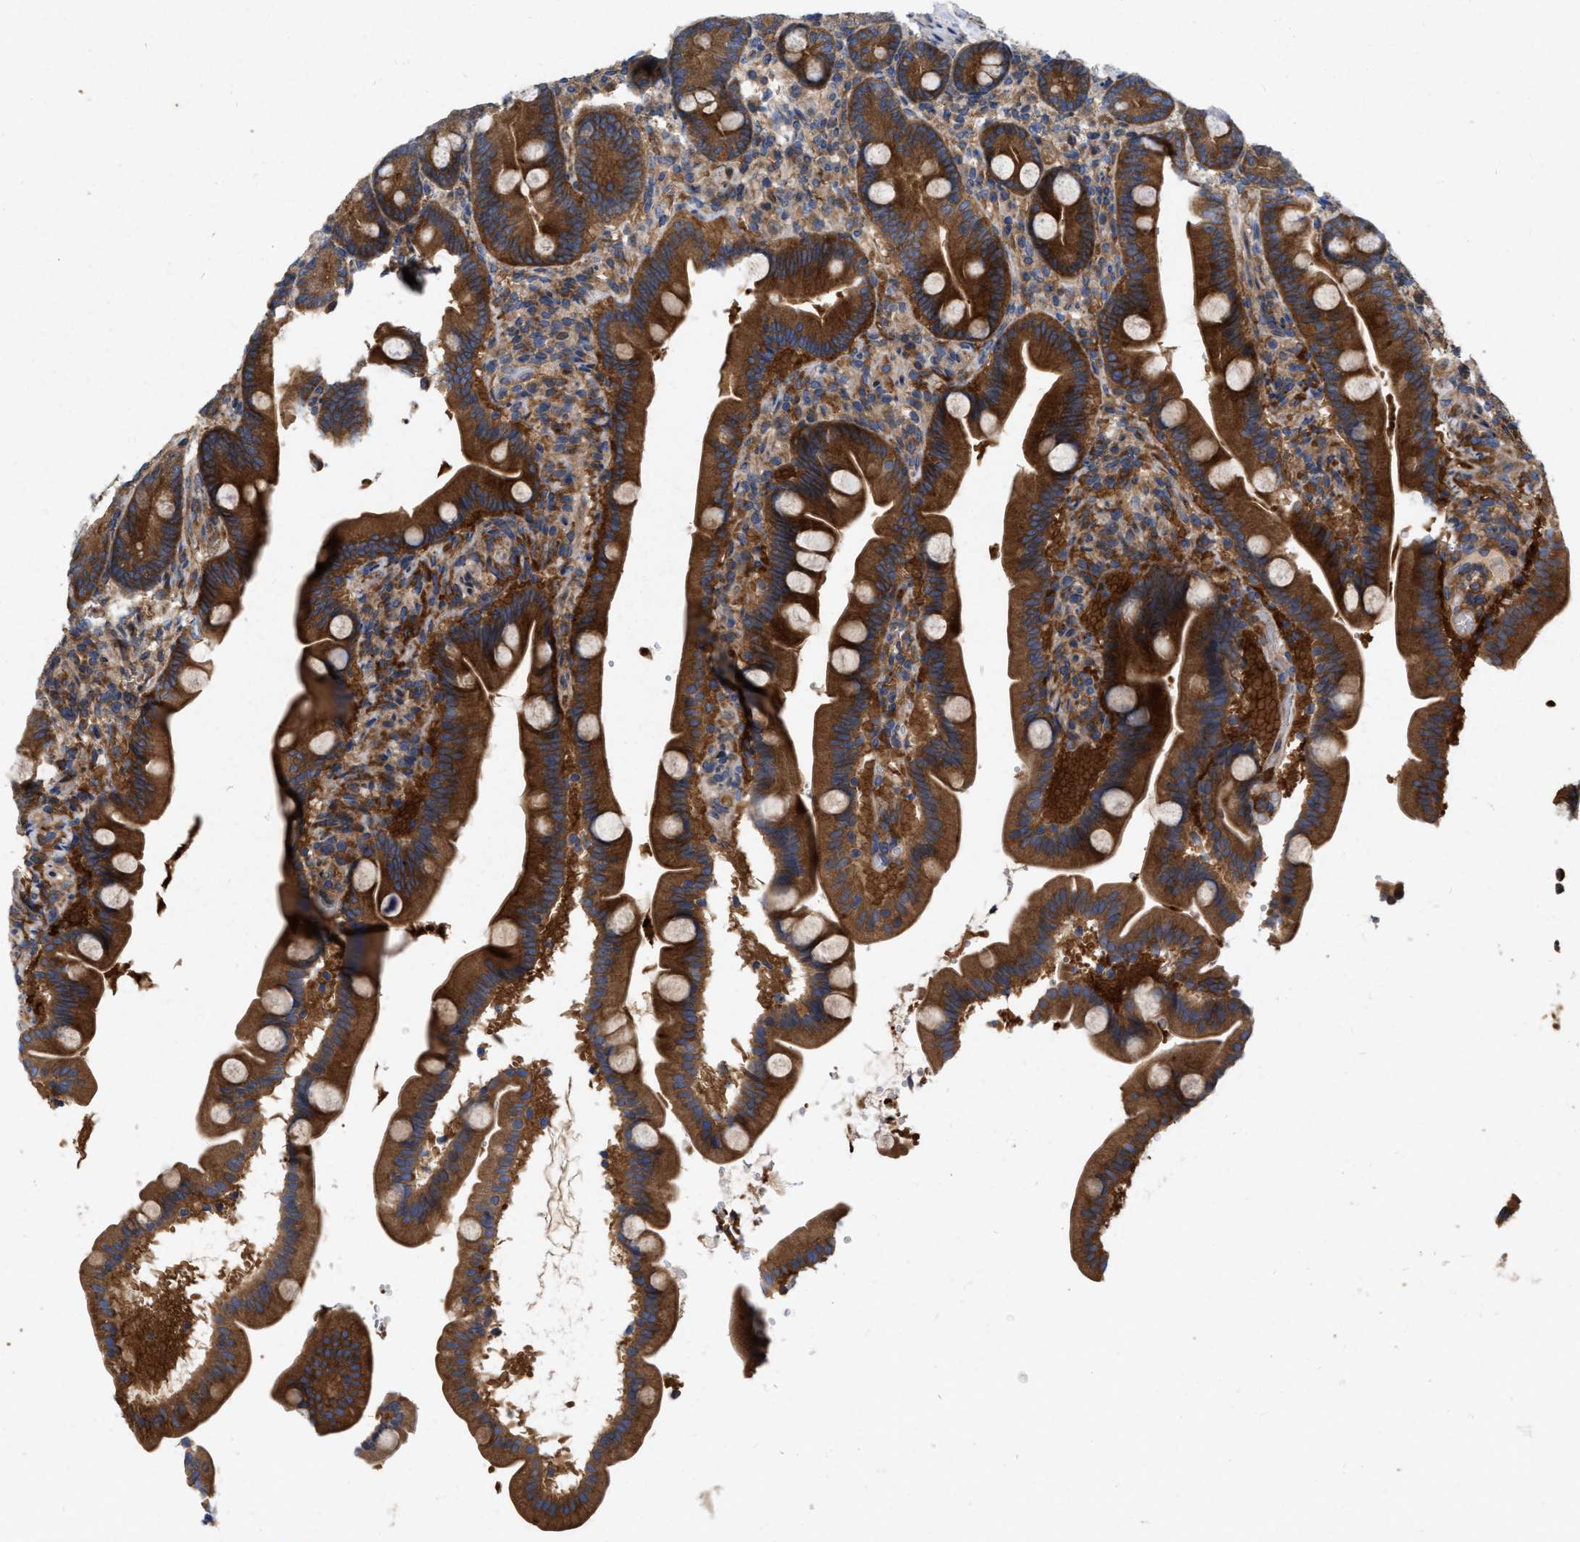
{"staining": {"intensity": "strong", "quantity": ">75%", "location": "cytoplasmic/membranous"}, "tissue": "duodenum", "cell_type": "Glandular cells", "image_type": "normal", "snomed": [{"axis": "morphology", "description": "Normal tissue, NOS"}, {"axis": "topography", "description": "Duodenum"}], "caption": "A brown stain highlights strong cytoplasmic/membranous expression of a protein in glandular cells of normal duodenum. Using DAB (3,3'-diaminobenzidine) (brown) and hematoxylin (blue) stains, captured at high magnification using brightfield microscopy.", "gene": "CDKN2C", "patient": {"sex": "male", "age": 54}}